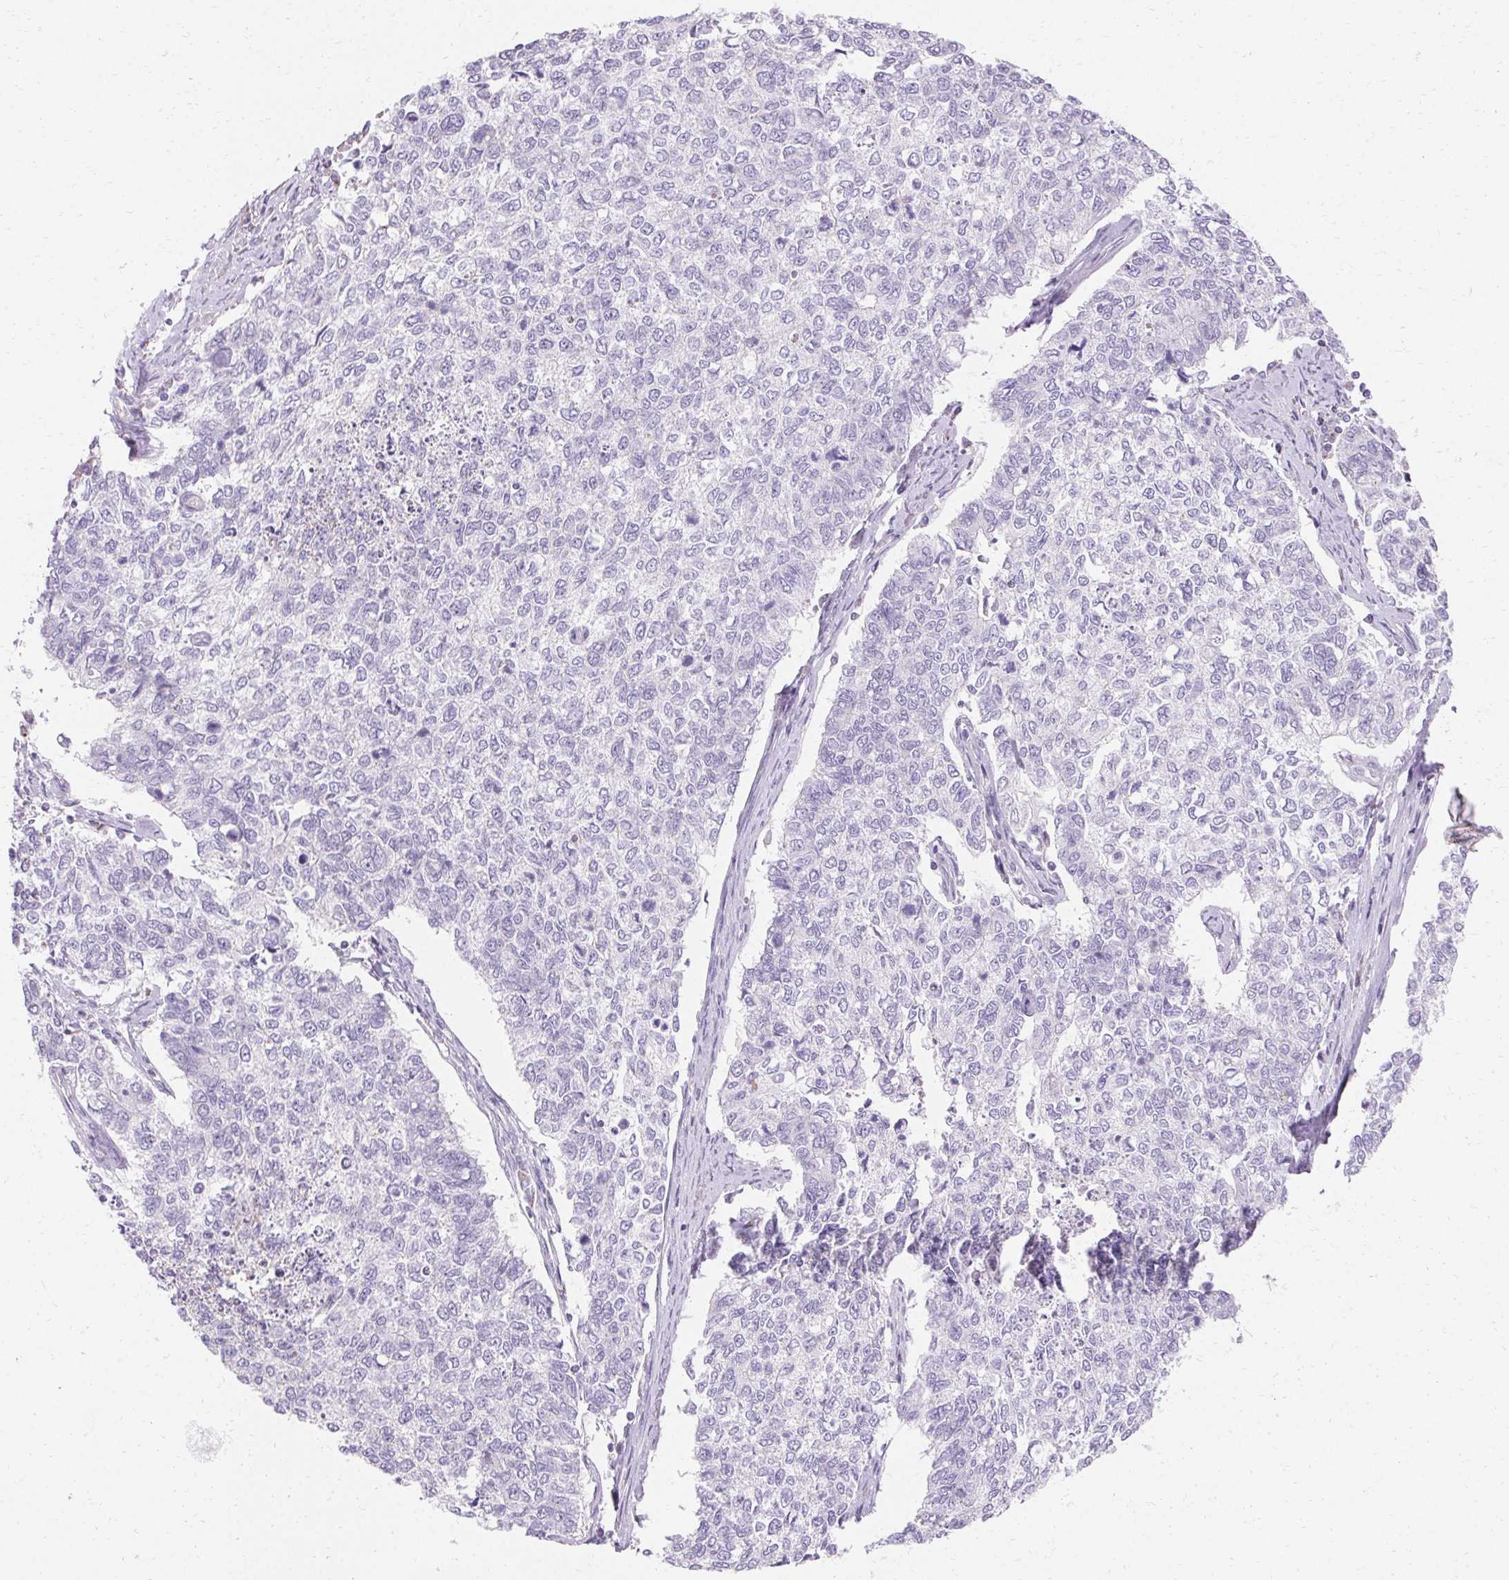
{"staining": {"intensity": "negative", "quantity": "none", "location": "none"}, "tissue": "cervical cancer", "cell_type": "Tumor cells", "image_type": "cancer", "snomed": [{"axis": "morphology", "description": "Adenocarcinoma, NOS"}, {"axis": "topography", "description": "Cervix"}], "caption": "Tumor cells show no significant expression in cervical adenocarcinoma.", "gene": "ASGR2", "patient": {"sex": "female", "age": 63}}